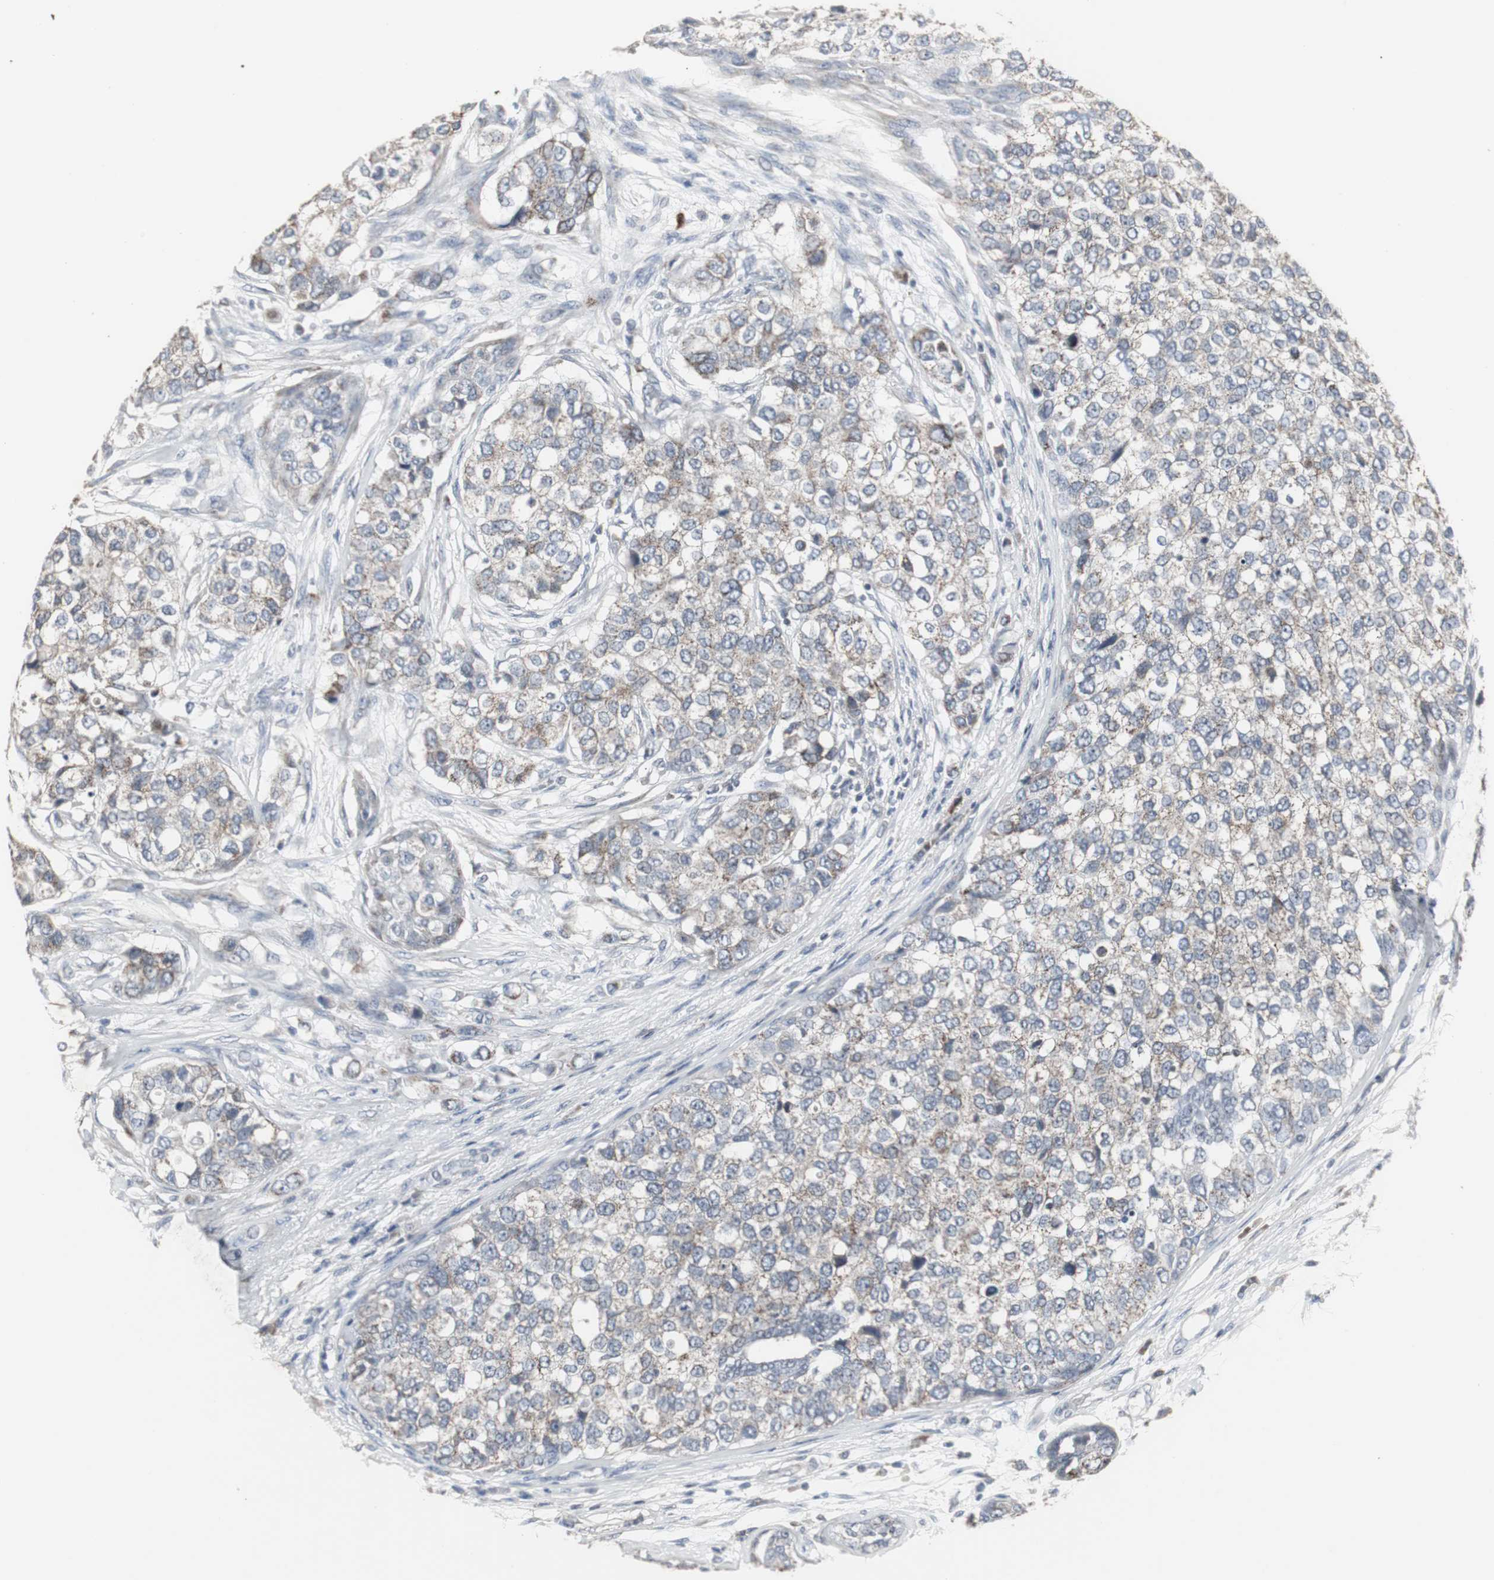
{"staining": {"intensity": "weak", "quantity": ">75%", "location": "cytoplasmic/membranous"}, "tissue": "breast cancer", "cell_type": "Tumor cells", "image_type": "cancer", "snomed": [{"axis": "morphology", "description": "Normal tissue, NOS"}, {"axis": "morphology", "description": "Duct carcinoma"}, {"axis": "topography", "description": "Breast"}], "caption": "Protein staining of breast cancer tissue exhibits weak cytoplasmic/membranous expression in approximately >75% of tumor cells.", "gene": "ACAA1", "patient": {"sex": "female", "age": 49}}